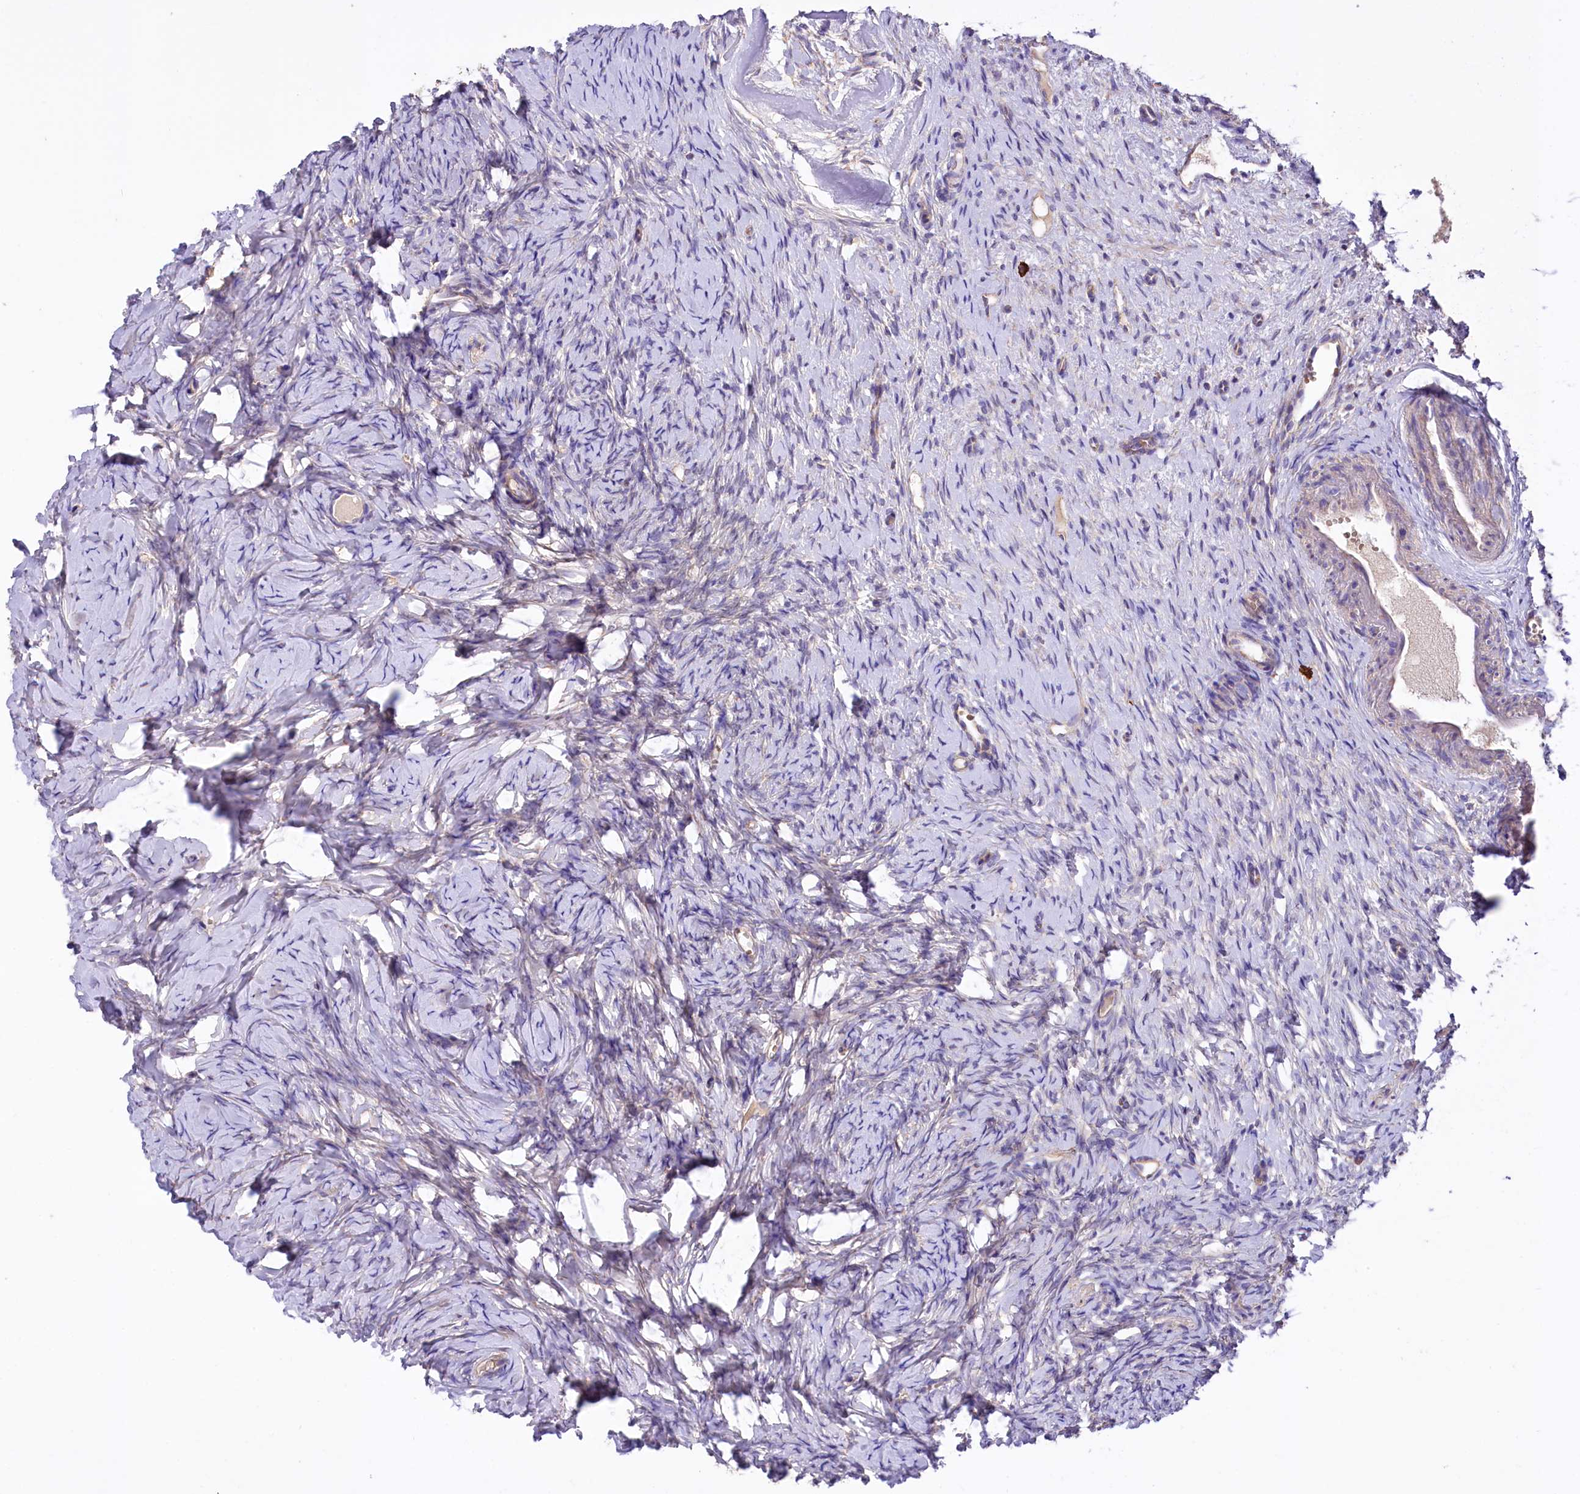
{"staining": {"intensity": "negative", "quantity": "none", "location": "none"}, "tissue": "ovary", "cell_type": "Ovarian stroma cells", "image_type": "normal", "snomed": [{"axis": "morphology", "description": "Normal tissue, NOS"}, {"axis": "topography", "description": "Ovary"}], "caption": "Ovarian stroma cells show no significant protein staining in benign ovary.", "gene": "ZNF45", "patient": {"sex": "female", "age": 51}}